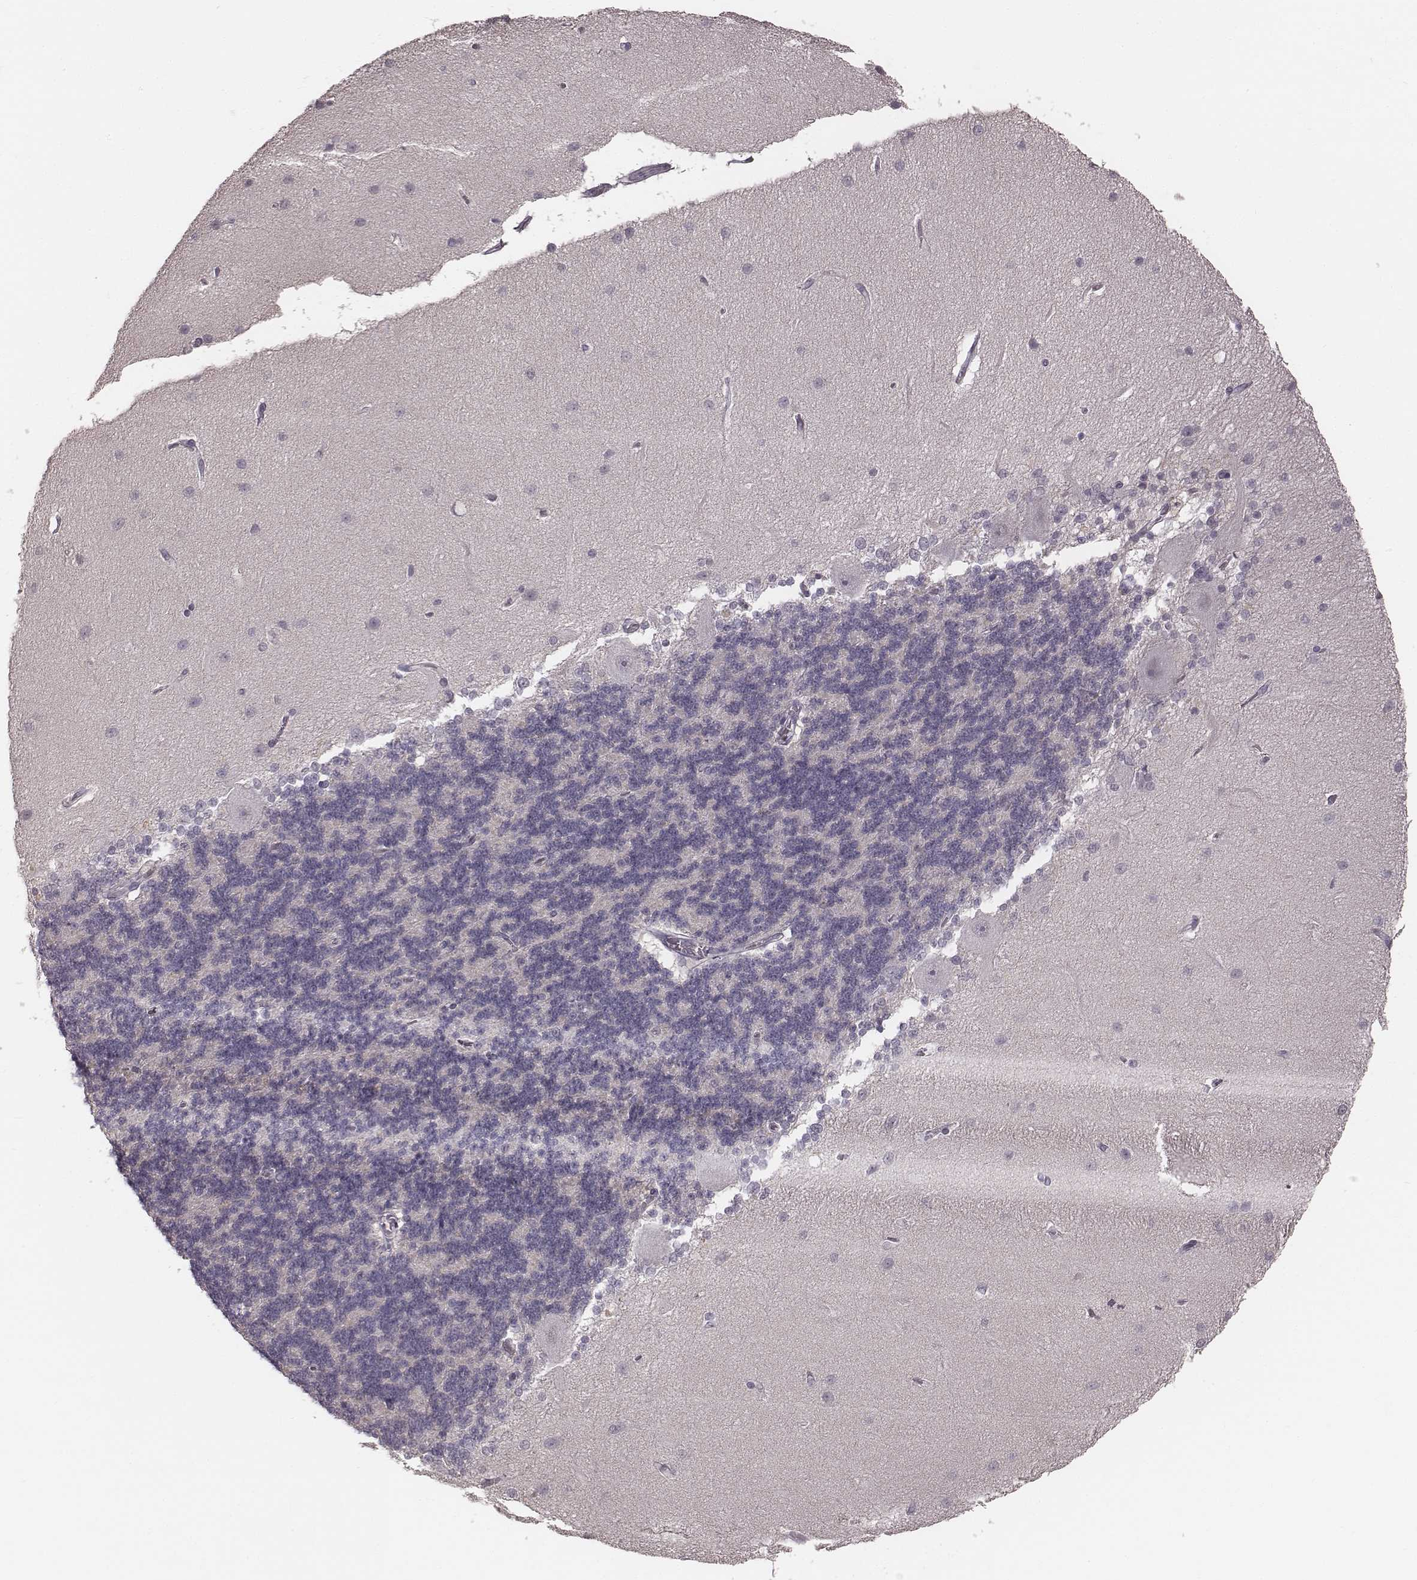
{"staining": {"intensity": "negative", "quantity": "none", "location": "none"}, "tissue": "cerebellum", "cell_type": "Cells in granular layer", "image_type": "normal", "snomed": [{"axis": "morphology", "description": "Normal tissue, NOS"}, {"axis": "topography", "description": "Cerebellum"}], "caption": "Micrograph shows no protein staining in cells in granular layer of unremarkable cerebellum. (DAB IHC, high magnification).", "gene": "IQCG", "patient": {"sex": "female", "age": 54}}